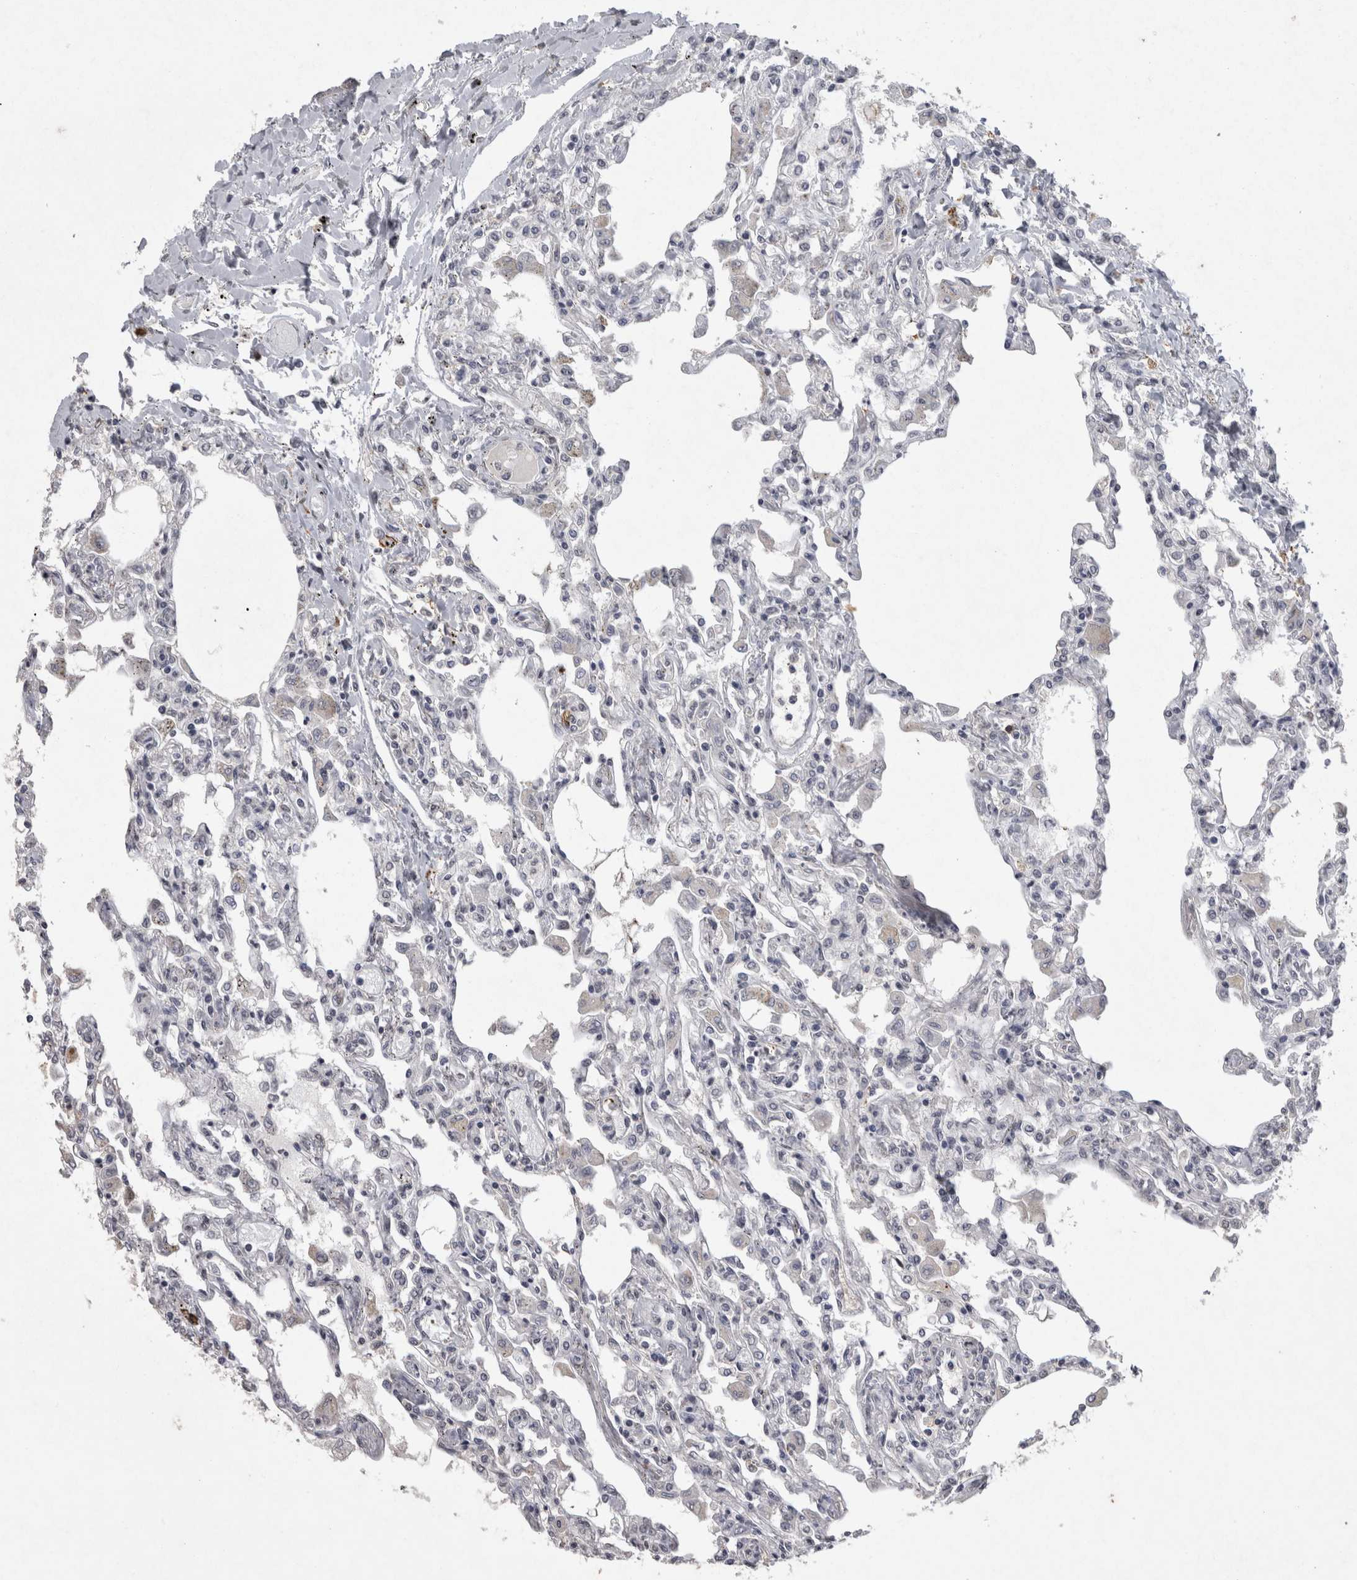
{"staining": {"intensity": "negative", "quantity": "none", "location": "none"}, "tissue": "lung", "cell_type": "Alveolar cells", "image_type": "normal", "snomed": [{"axis": "morphology", "description": "Normal tissue, NOS"}, {"axis": "topography", "description": "Bronchus"}, {"axis": "topography", "description": "Lung"}], "caption": "Immunohistochemistry (IHC) image of normal lung: lung stained with DAB (3,3'-diaminobenzidine) displays no significant protein expression in alveolar cells. The staining is performed using DAB (3,3'-diaminobenzidine) brown chromogen with nuclei counter-stained in using hematoxylin.", "gene": "MEP1A", "patient": {"sex": "female", "age": 49}}